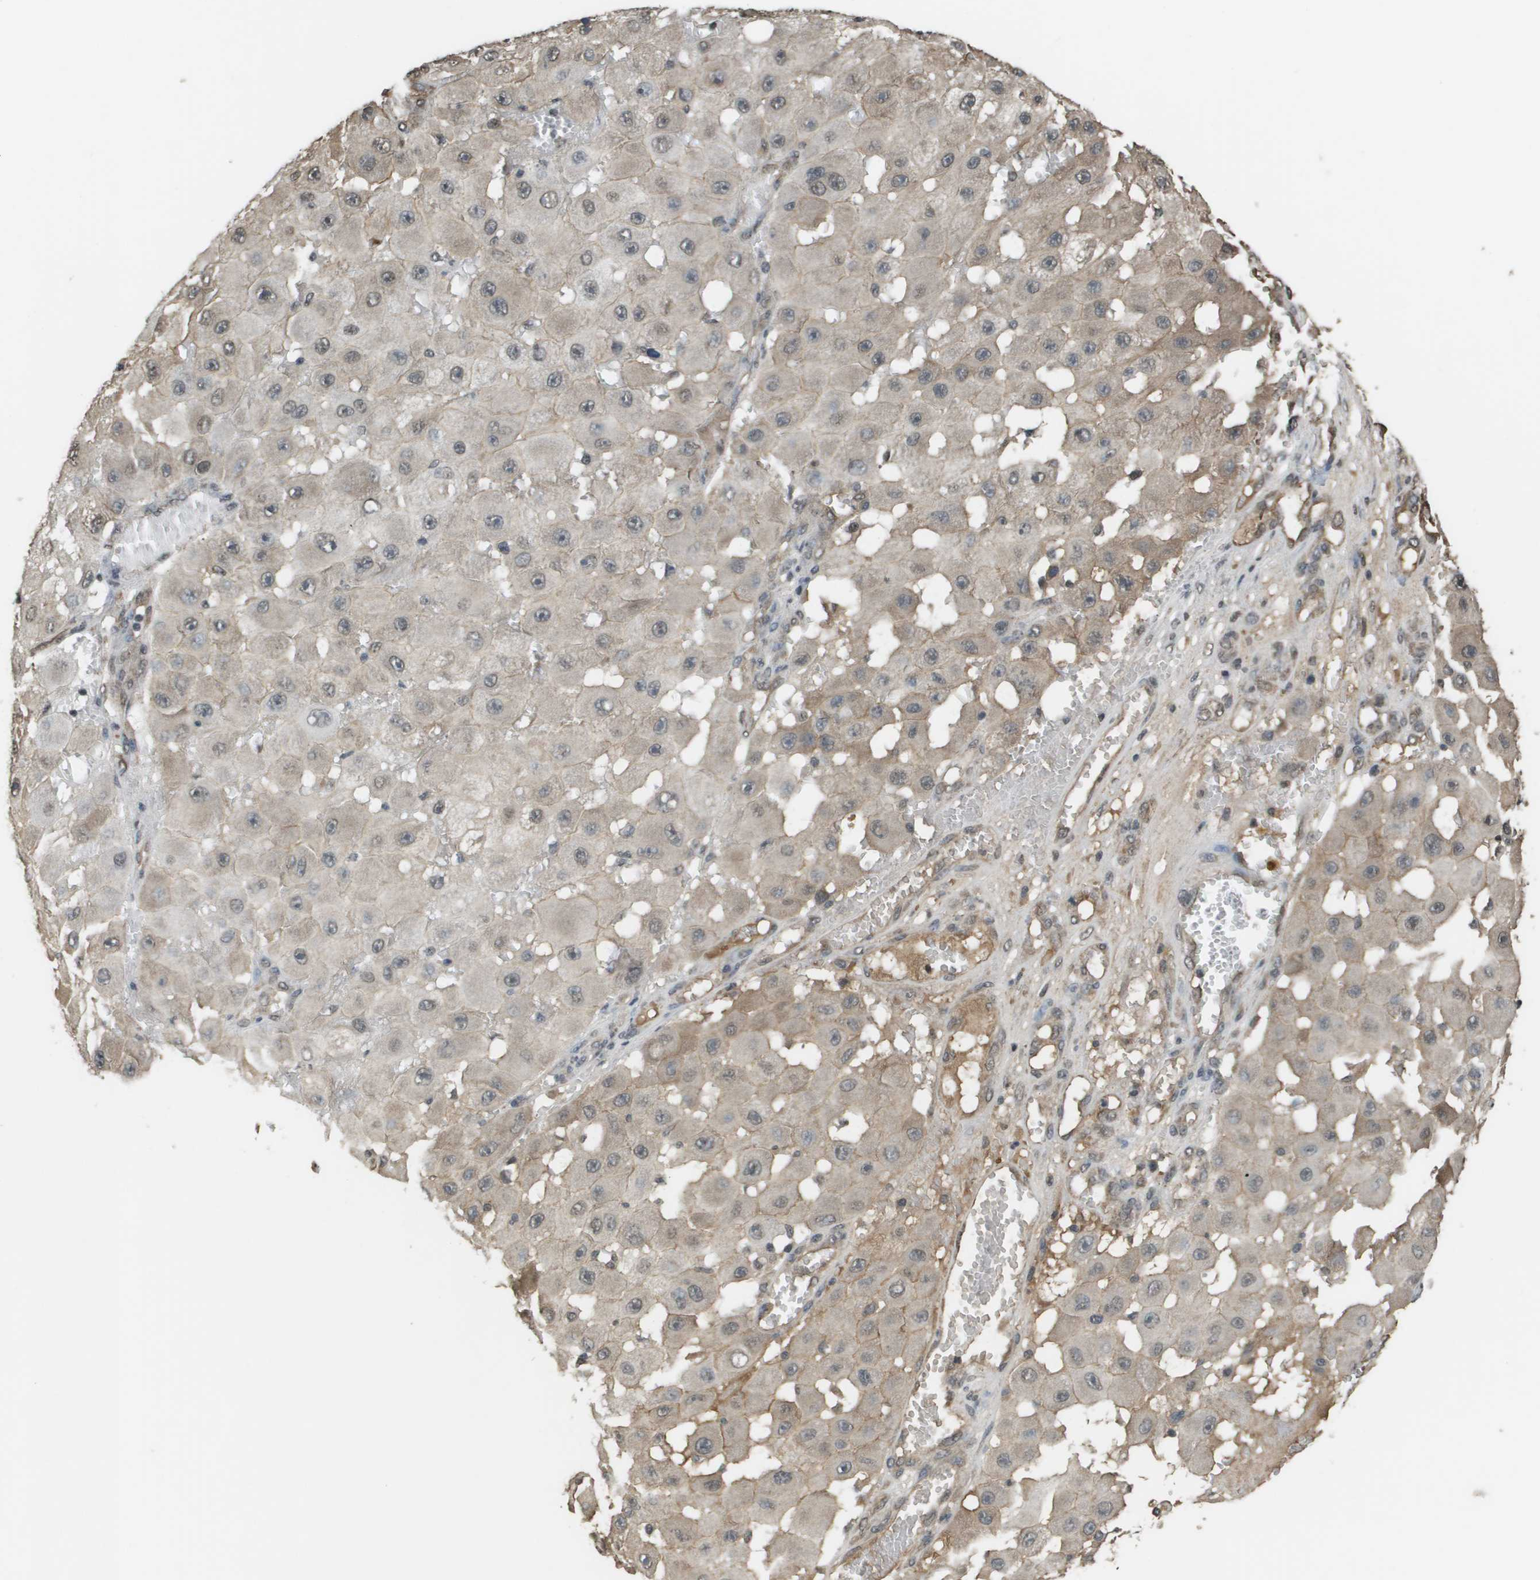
{"staining": {"intensity": "weak", "quantity": "<25%", "location": "nuclear"}, "tissue": "melanoma", "cell_type": "Tumor cells", "image_type": "cancer", "snomed": [{"axis": "morphology", "description": "Malignant melanoma, NOS"}, {"axis": "topography", "description": "Skin"}], "caption": "Immunohistochemistry micrograph of neoplastic tissue: human melanoma stained with DAB (3,3'-diaminobenzidine) exhibits no significant protein positivity in tumor cells. (Brightfield microscopy of DAB (3,3'-diaminobenzidine) immunohistochemistry at high magnification).", "gene": "NDRG2", "patient": {"sex": "female", "age": 81}}